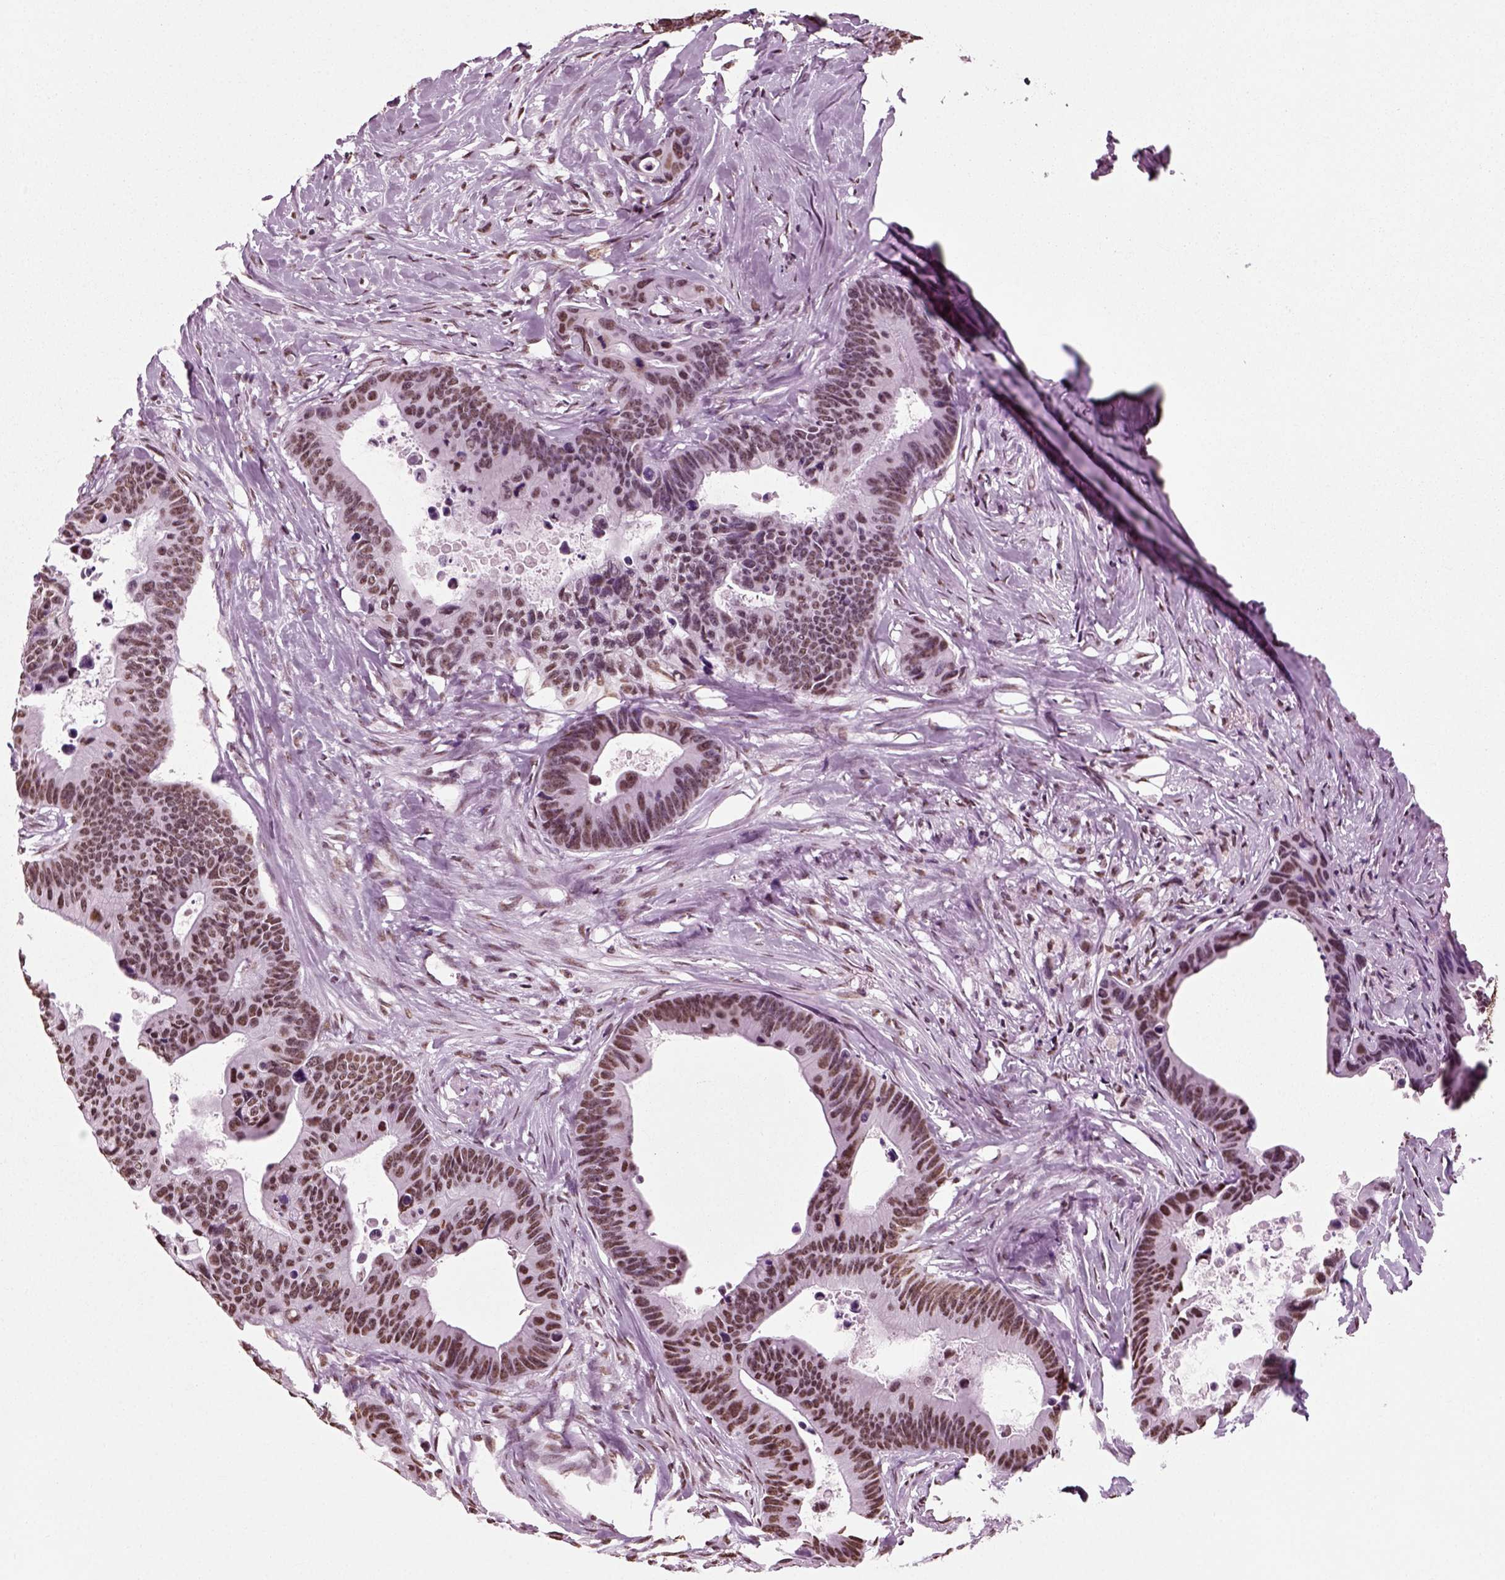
{"staining": {"intensity": "moderate", "quantity": ">75%", "location": "nuclear"}, "tissue": "colorectal cancer", "cell_type": "Tumor cells", "image_type": "cancer", "snomed": [{"axis": "morphology", "description": "Adenocarcinoma, NOS"}, {"axis": "topography", "description": "Colon"}], "caption": "Immunohistochemical staining of colorectal cancer (adenocarcinoma) demonstrates moderate nuclear protein positivity in approximately >75% of tumor cells.", "gene": "POLR1H", "patient": {"sex": "female", "age": 87}}